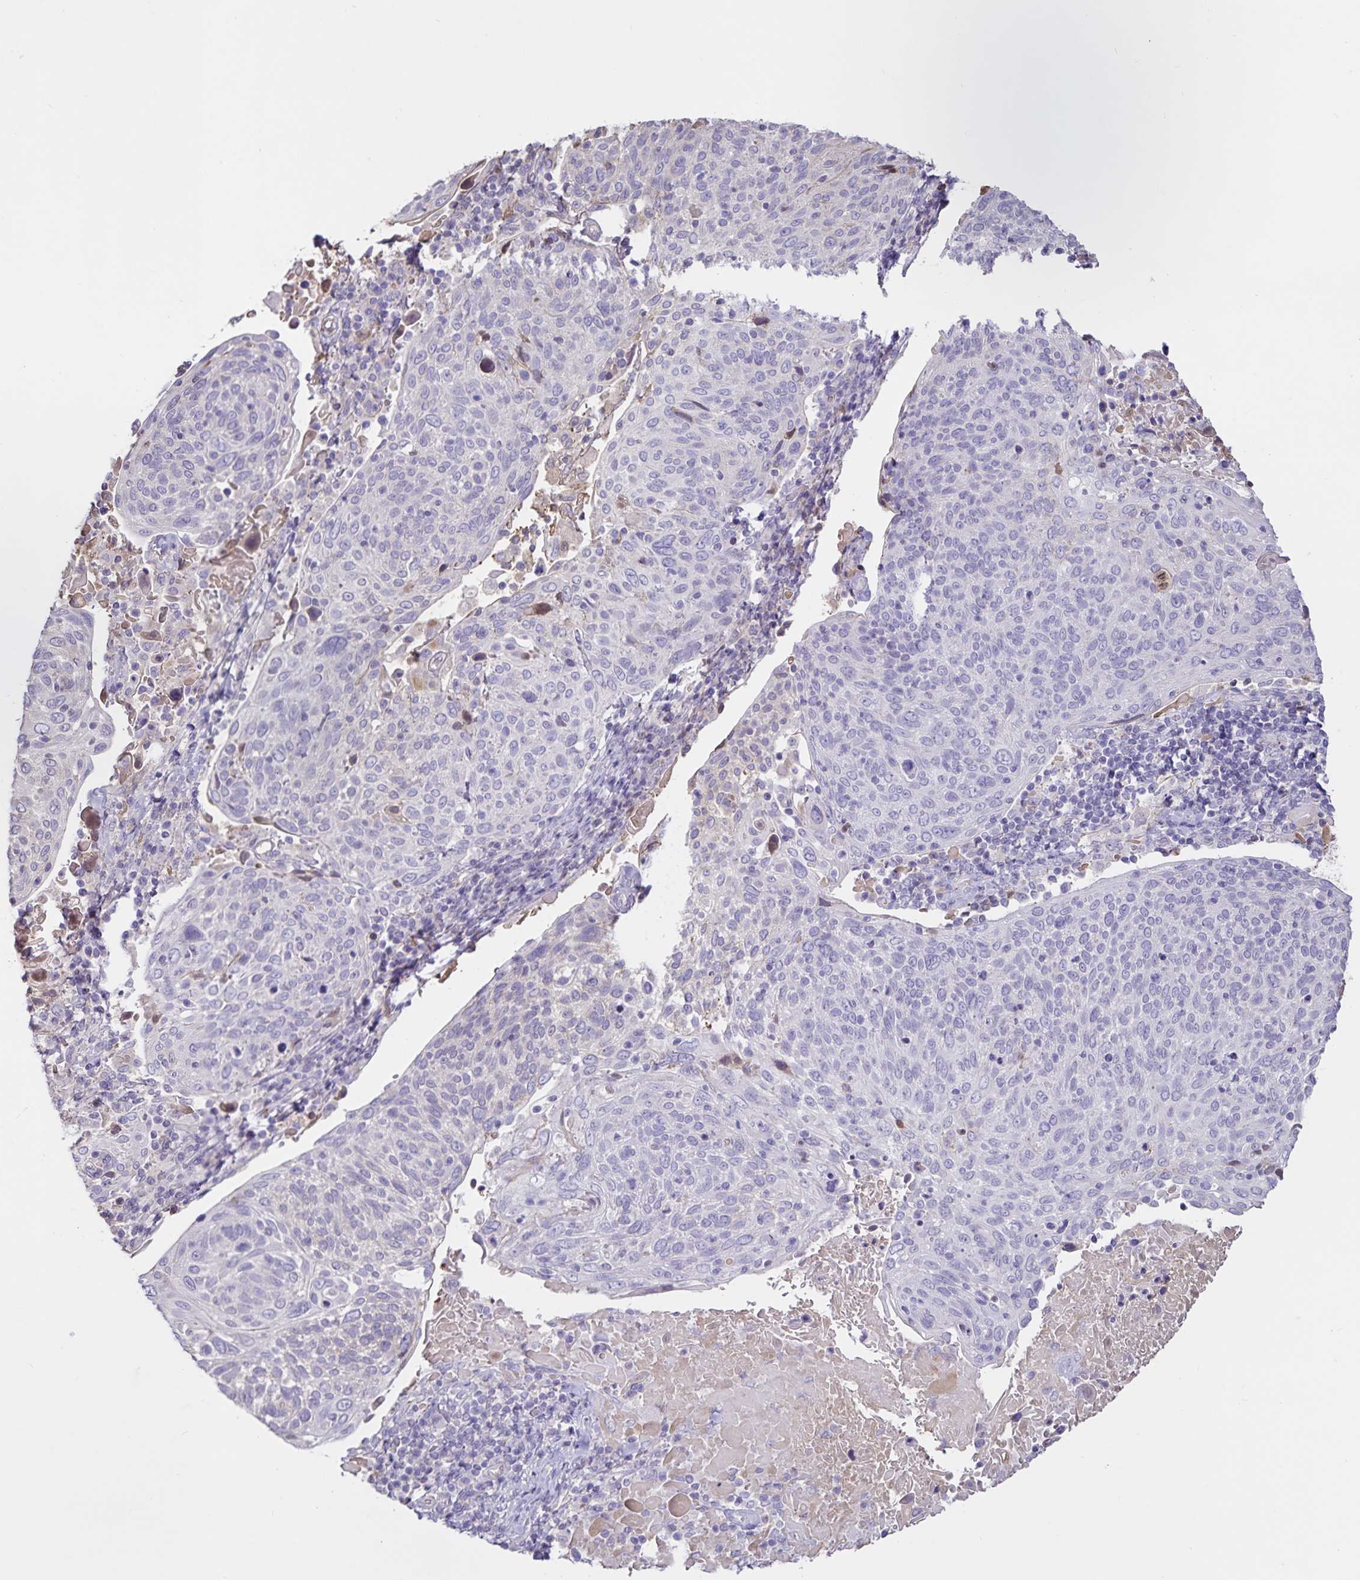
{"staining": {"intensity": "negative", "quantity": "none", "location": "none"}, "tissue": "cervical cancer", "cell_type": "Tumor cells", "image_type": "cancer", "snomed": [{"axis": "morphology", "description": "Squamous cell carcinoma, NOS"}, {"axis": "topography", "description": "Cervix"}], "caption": "Cervical squamous cell carcinoma was stained to show a protein in brown. There is no significant expression in tumor cells. The staining was performed using DAB to visualize the protein expression in brown, while the nuclei were stained in blue with hematoxylin (Magnification: 20x).", "gene": "FGG", "patient": {"sex": "female", "age": 61}}